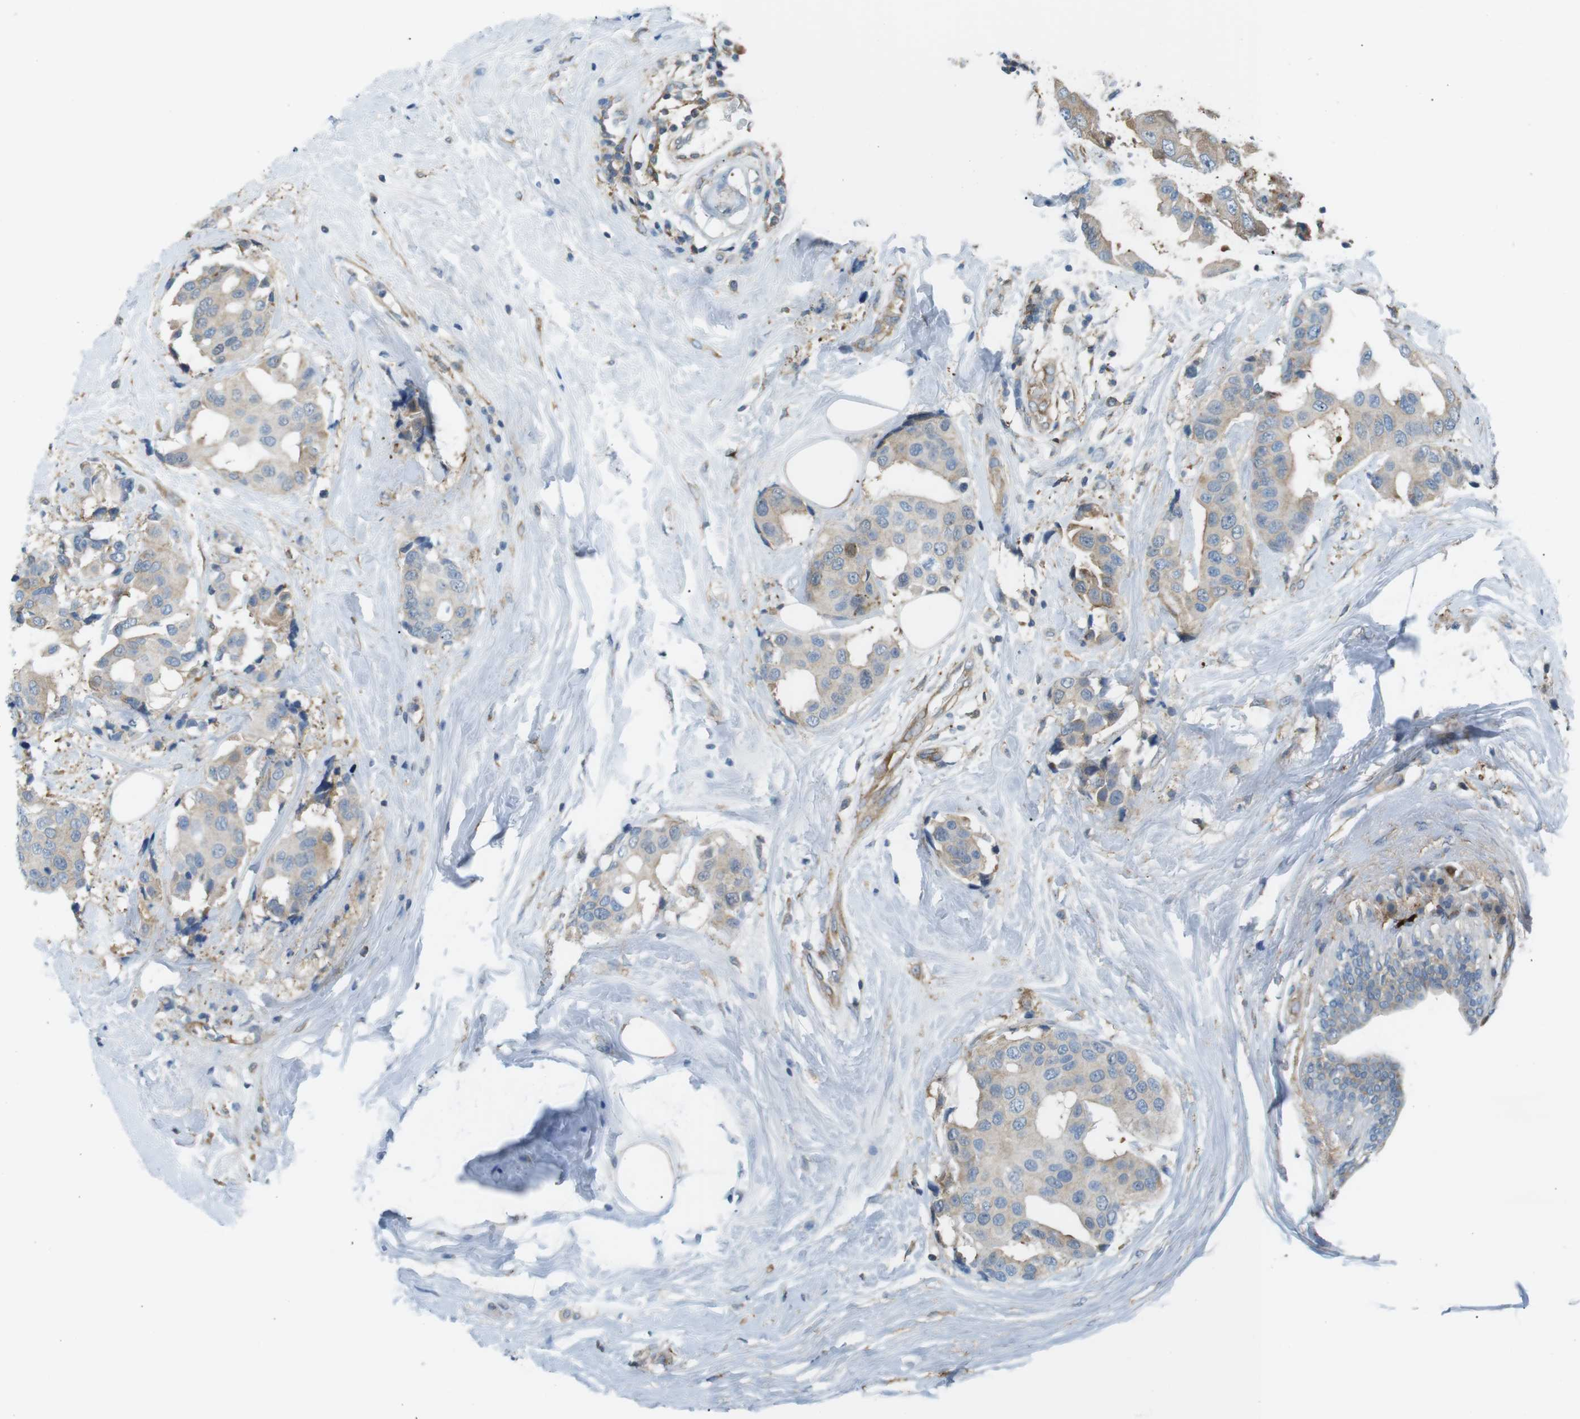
{"staining": {"intensity": "weak", "quantity": "<25%", "location": "cytoplasmic/membranous"}, "tissue": "breast cancer", "cell_type": "Tumor cells", "image_type": "cancer", "snomed": [{"axis": "morphology", "description": "Normal tissue, NOS"}, {"axis": "morphology", "description": "Duct carcinoma"}, {"axis": "topography", "description": "Breast"}], "caption": "Tumor cells show no significant staining in breast cancer.", "gene": "PEPD", "patient": {"sex": "female", "age": 39}}